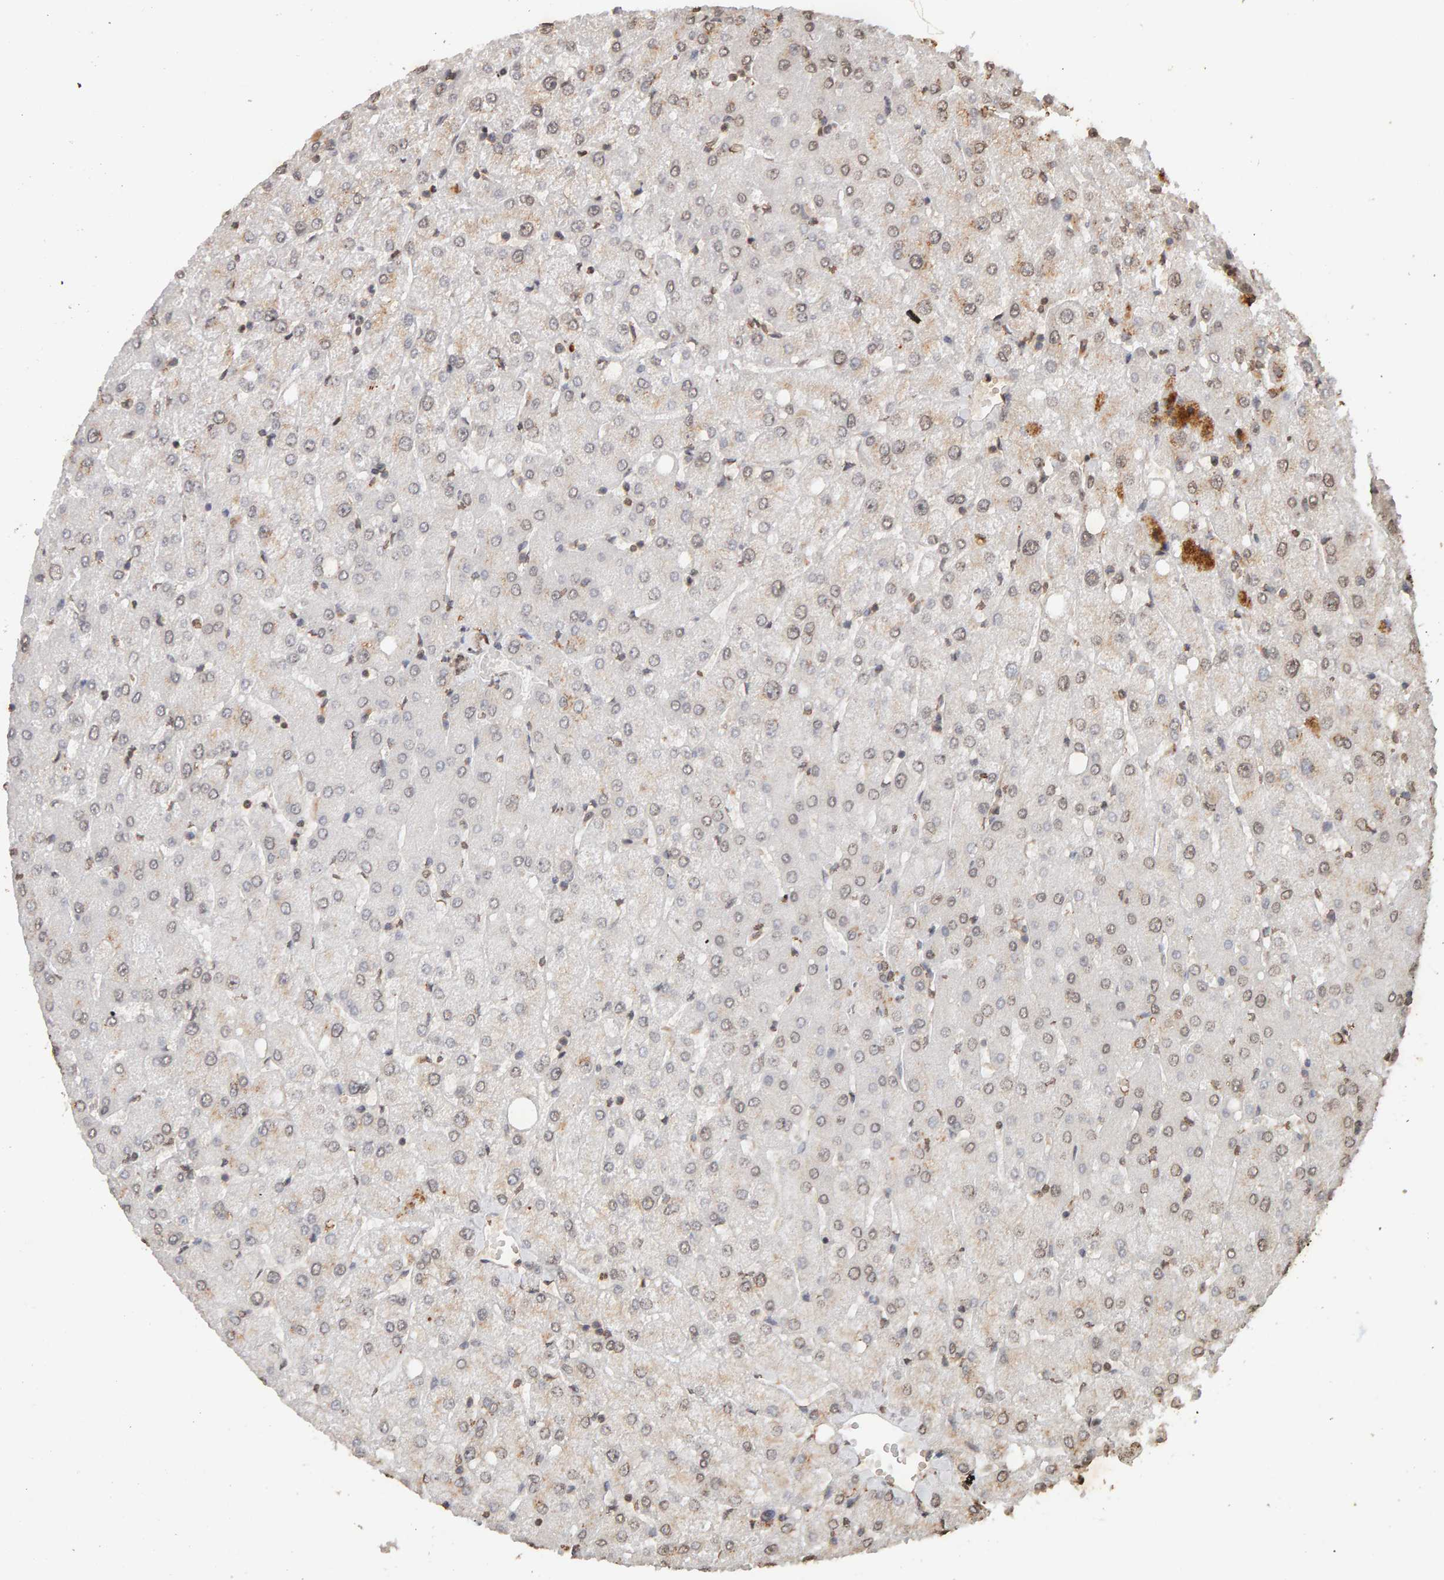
{"staining": {"intensity": "weak", "quantity": "25%-75%", "location": "nuclear"}, "tissue": "liver", "cell_type": "Cholangiocytes", "image_type": "normal", "snomed": [{"axis": "morphology", "description": "Normal tissue, NOS"}, {"axis": "topography", "description": "Liver"}], "caption": "Immunohistochemistry of unremarkable human liver demonstrates low levels of weak nuclear staining in approximately 25%-75% of cholangiocytes. Using DAB (brown) and hematoxylin (blue) stains, captured at high magnification using brightfield microscopy.", "gene": "DNAJB5", "patient": {"sex": "female", "age": 54}}